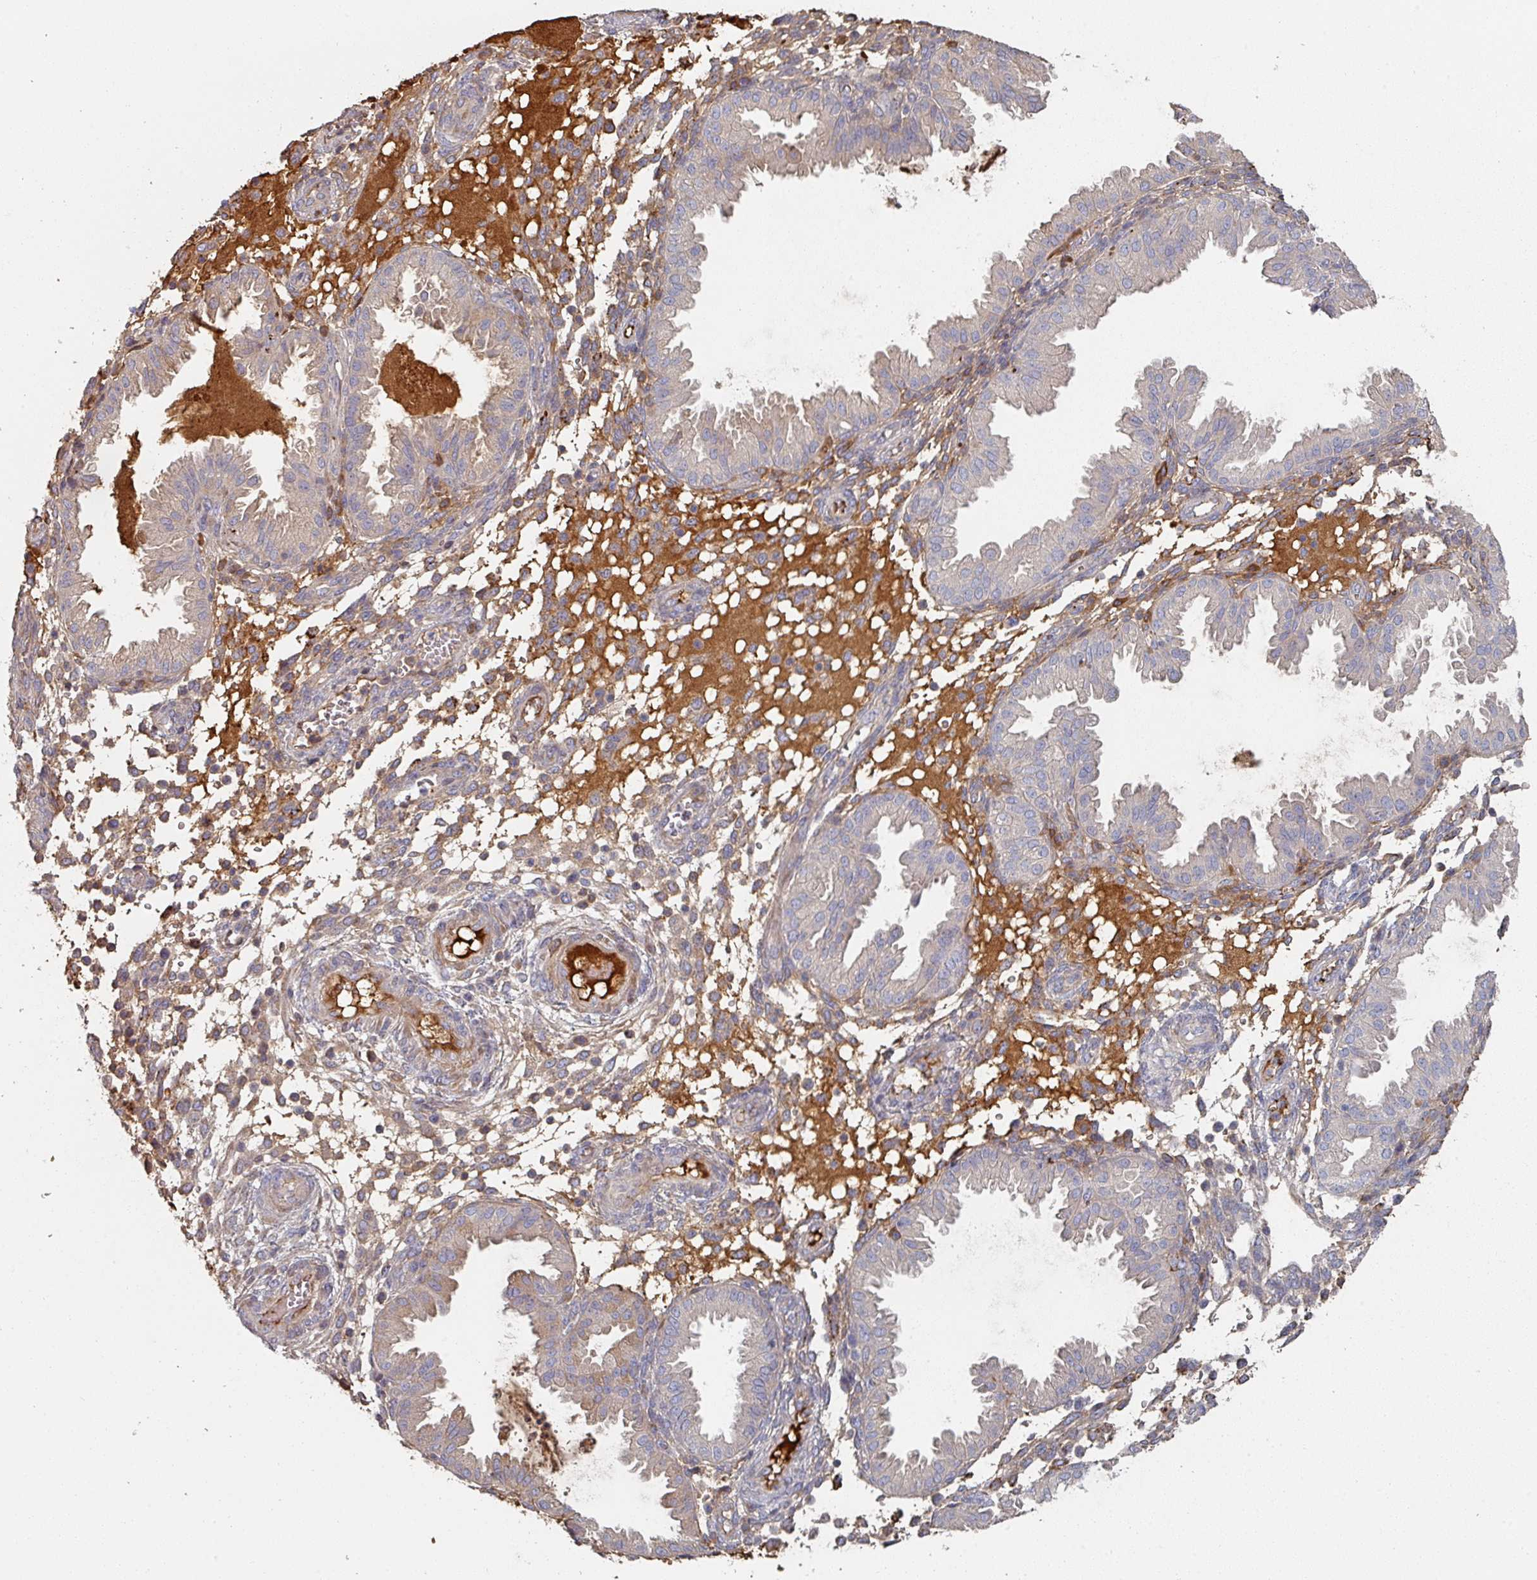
{"staining": {"intensity": "weak", "quantity": "<25%", "location": "cytoplasmic/membranous"}, "tissue": "endometrium", "cell_type": "Cells in endometrial stroma", "image_type": "normal", "snomed": [{"axis": "morphology", "description": "Normal tissue, NOS"}, {"axis": "topography", "description": "Endometrium"}], "caption": "Protein analysis of benign endometrium reveals no significant positivity in cells in endometrial stroma. (Brightfield microscopy of DAB immunohistochemistry at high magnification).", "gene": "ENSG00000249773", "patient": {"sex": "female", "age": 33}}